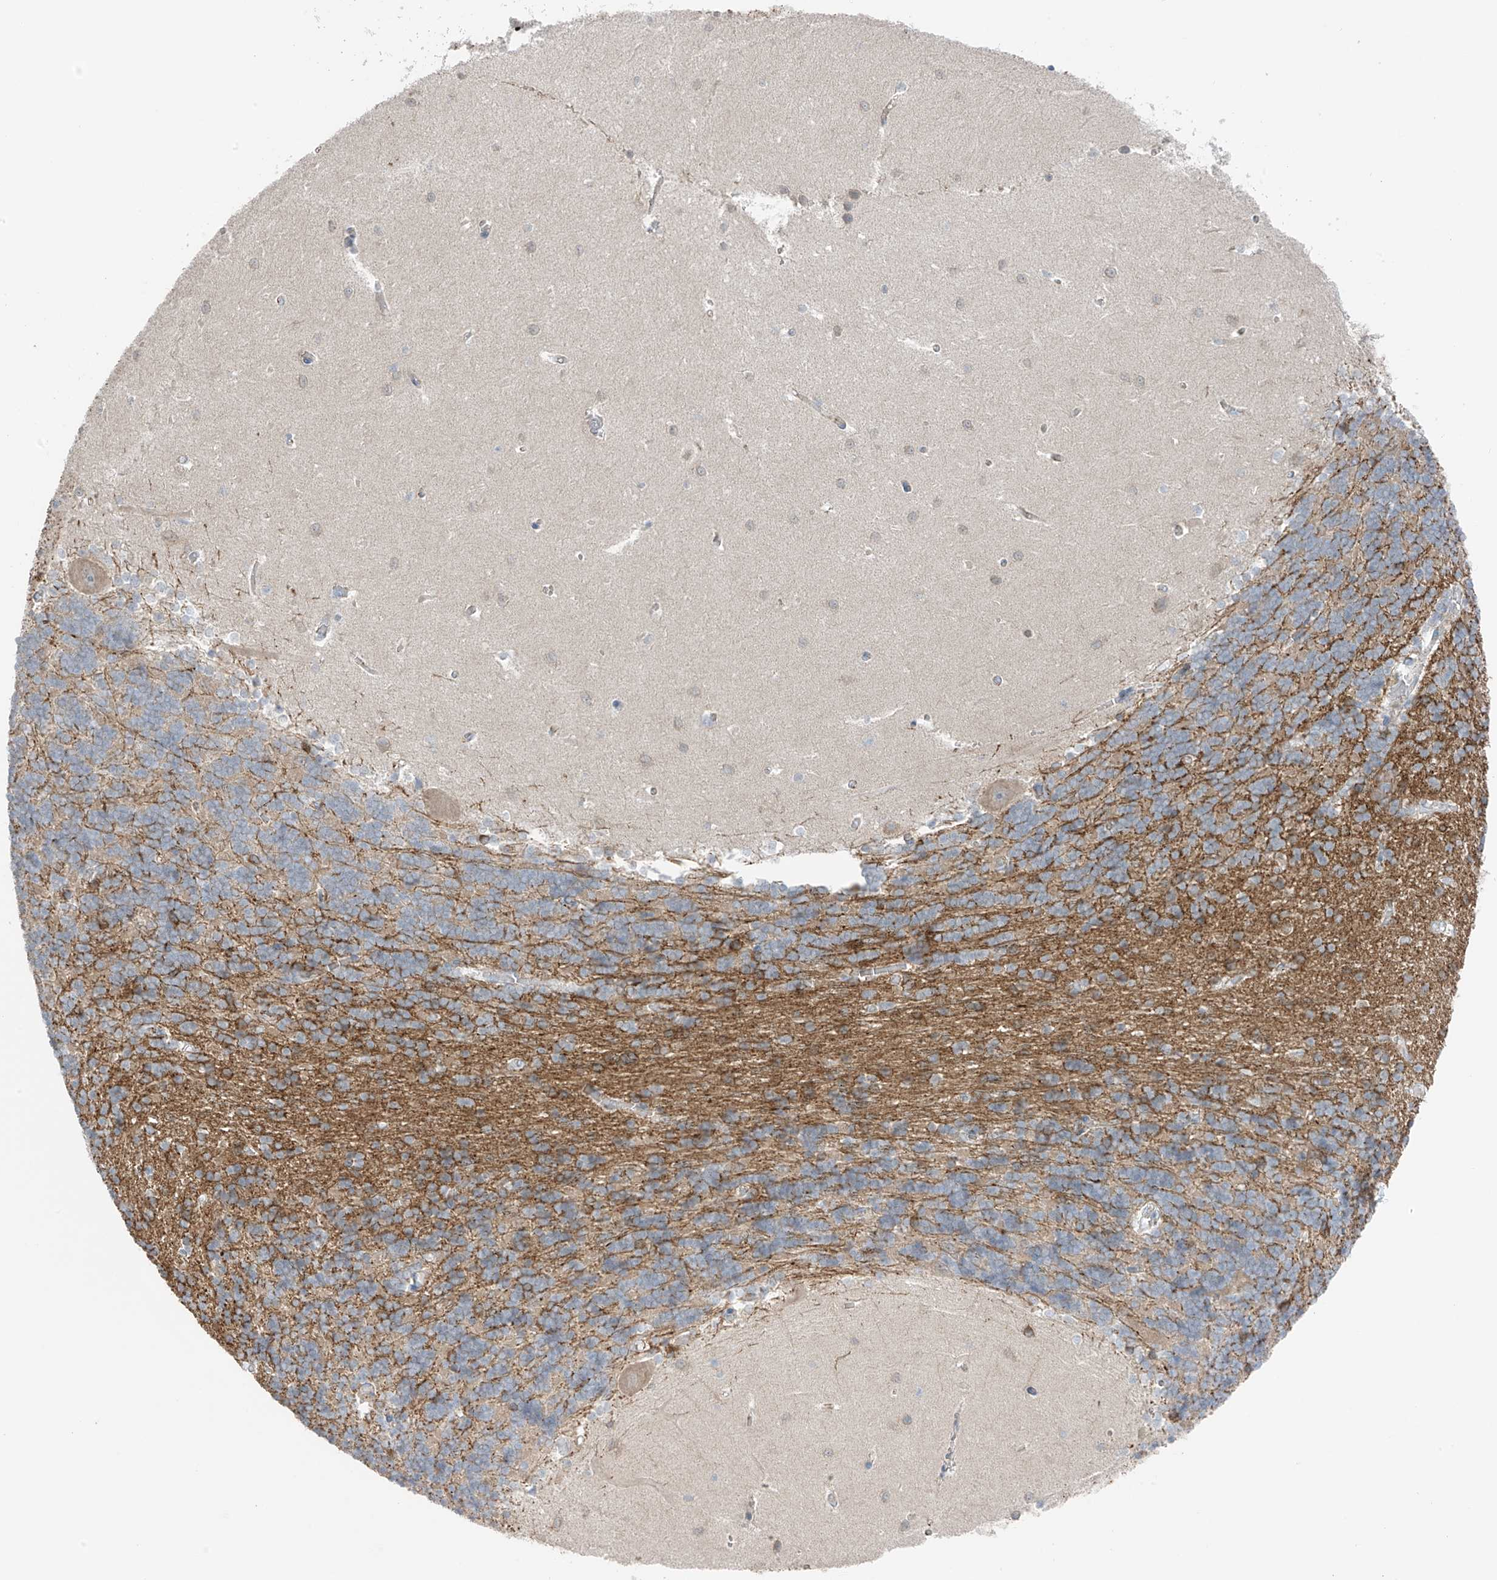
{"staining": {"intensity": "moderate", "quantity": "<25%", "location": "cytoplasmic/membranous"}, "tissue": "cerebellum", "cell_type": "Cells in granular layer", "image_type": "normal", "snomed": [{"axis": "morphology", "description": "Normal tissue, NOS"}, {"axis": "topography", "description": "Cerebellum"}], "caption": "Immunohistochemical staining of benign cerebellum displays <25% levels of moderate cytoplasmic/membranous protein positivity in approximately <25% of cells in granular layer. (DAB (3,3'-diaminobenzidine) = brown stain, brightfield microscopy at high magnification).", "gene": "NALCN", "patient": {"sex": "male", "age": 37}}